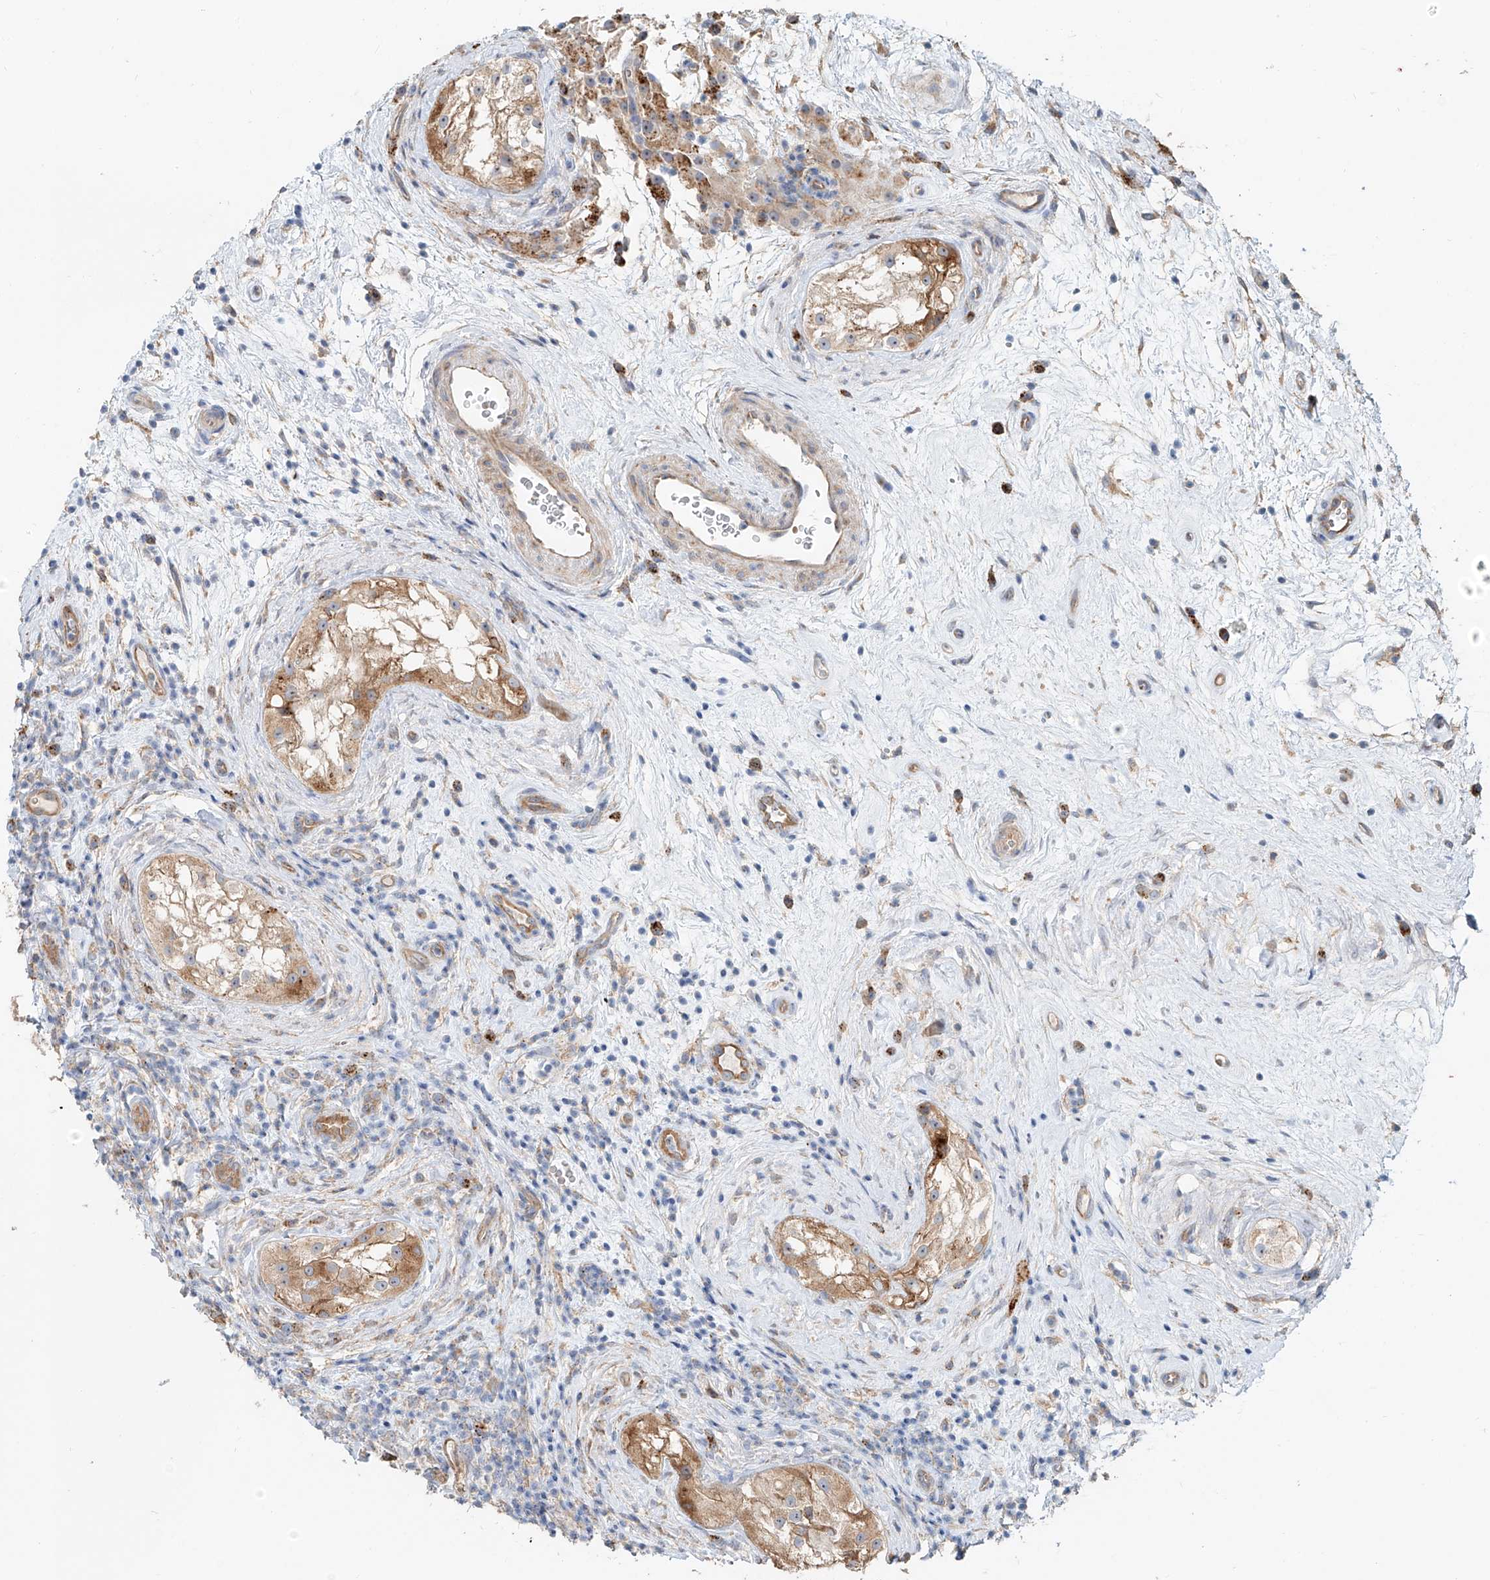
{"staining": {"intensity": "moderate", "quantity": "<25%", "location": "cytoplasmic/membranous"}, "tissue": "testis cancer", "cell_type": "Tumor cells", "image_type": "cancer", "snomed": [{"axis": "morphology", "description": "Seminoma, NOS"}, {"axis": "topography", "description": "Testis"}], "caption": "Tumor cells exhibit moderate cytoplasmic/membranous staining in about <25% of cells in testis seminoma.", "gene": "TRIM47", "patient": {"sex": "male", "age": 49}}